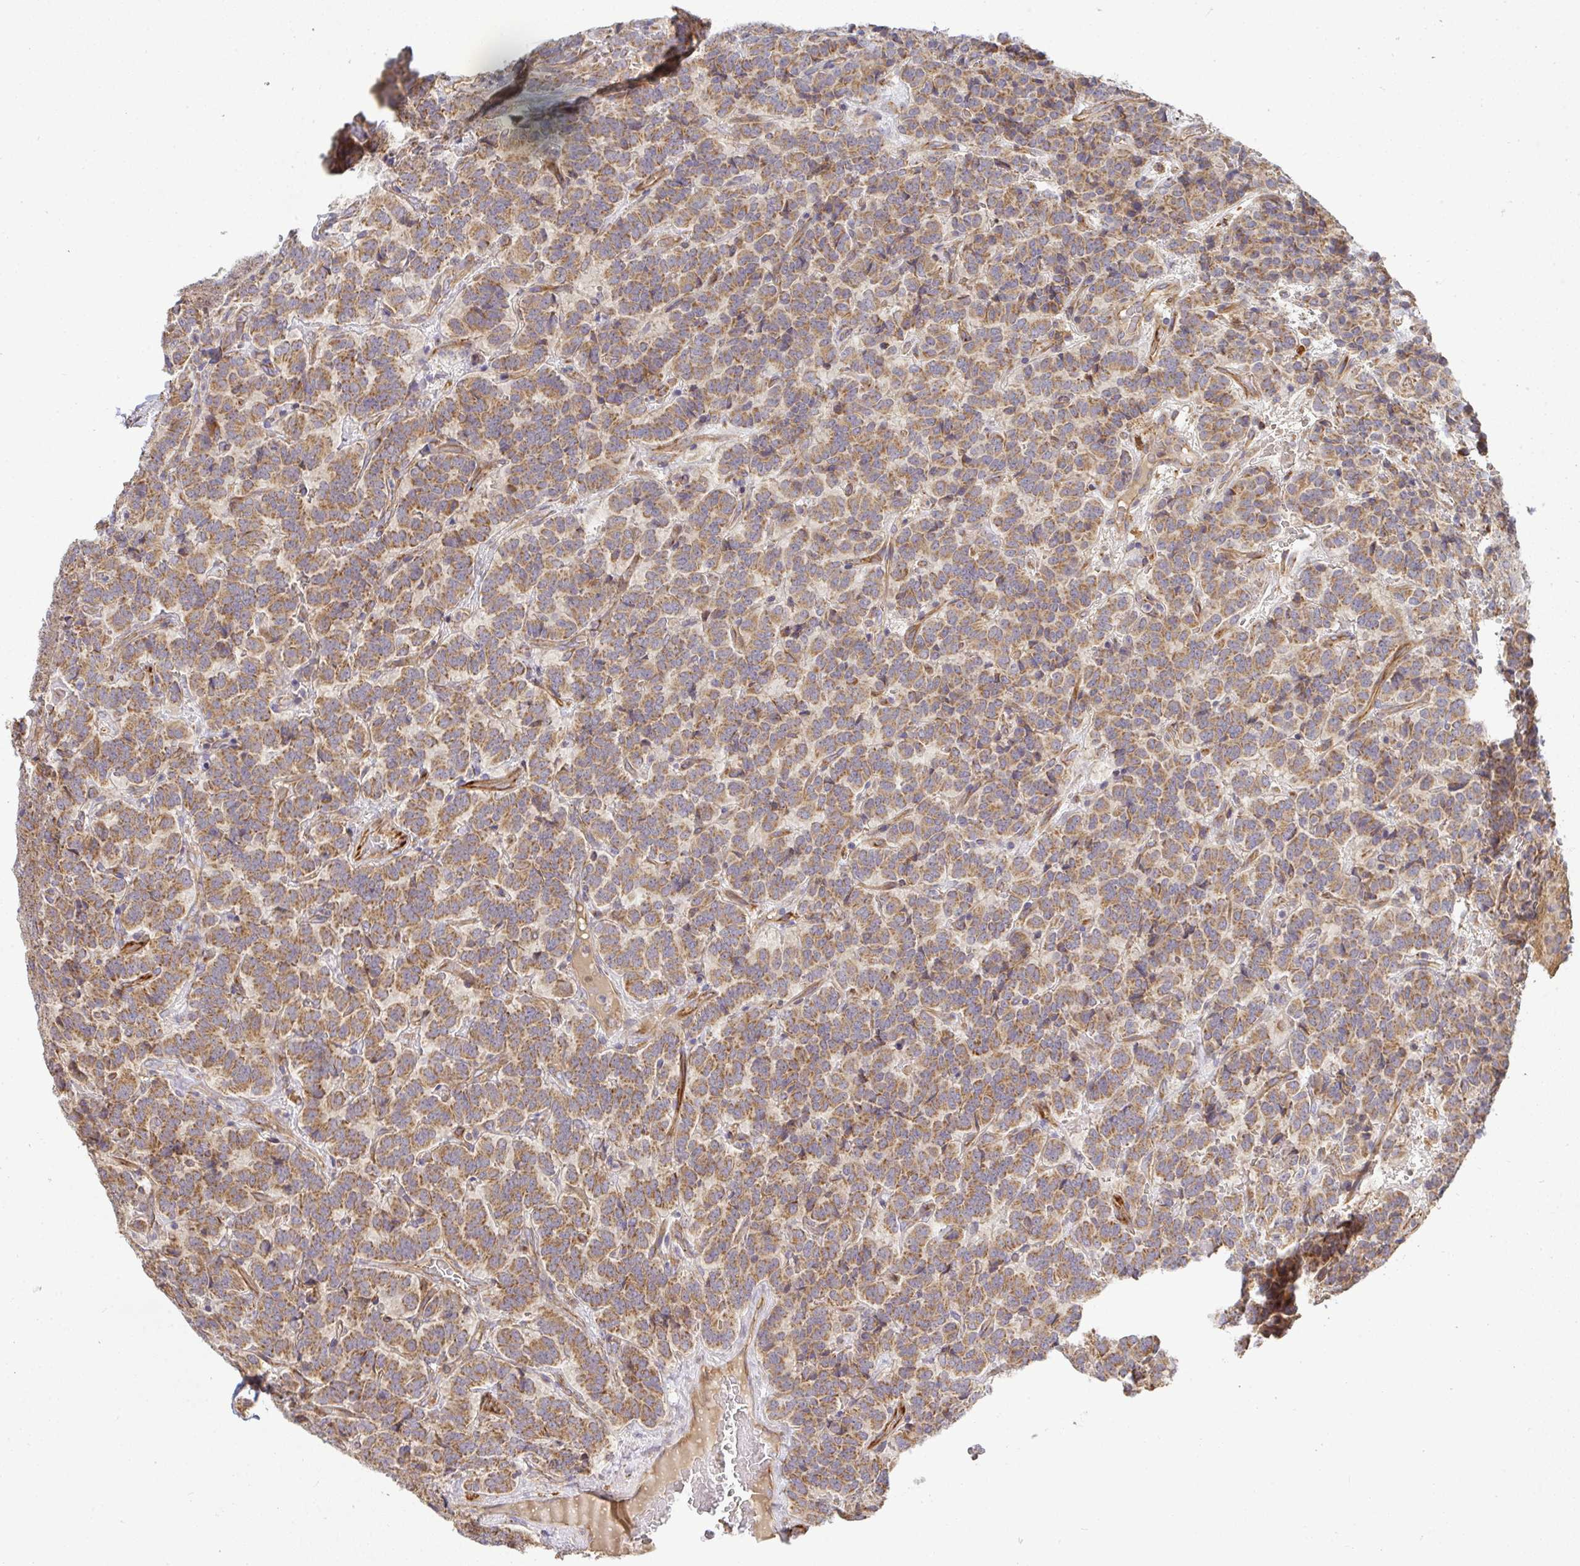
{"staining": {"intensity": "moderate", "quantity": ">75%", "location": "cytoplasmic/membranous"}, "tissue": "carcinoid", "cell_type": "Tumor cells", "image_type": "cancer", "snomed": [{"axis": "morphology", "description": "Carcinoid, malignant, NOS"}, {"axis": "topography", "description": "Pancreas"}], "caption": "The image shows staining of carcinoid, revealing moderate cytoplasmic/membranous protein expression (brown color) within tumor cells.", "gene": "B4GALT6", "patient": {"sex": "male", "age": 36}}